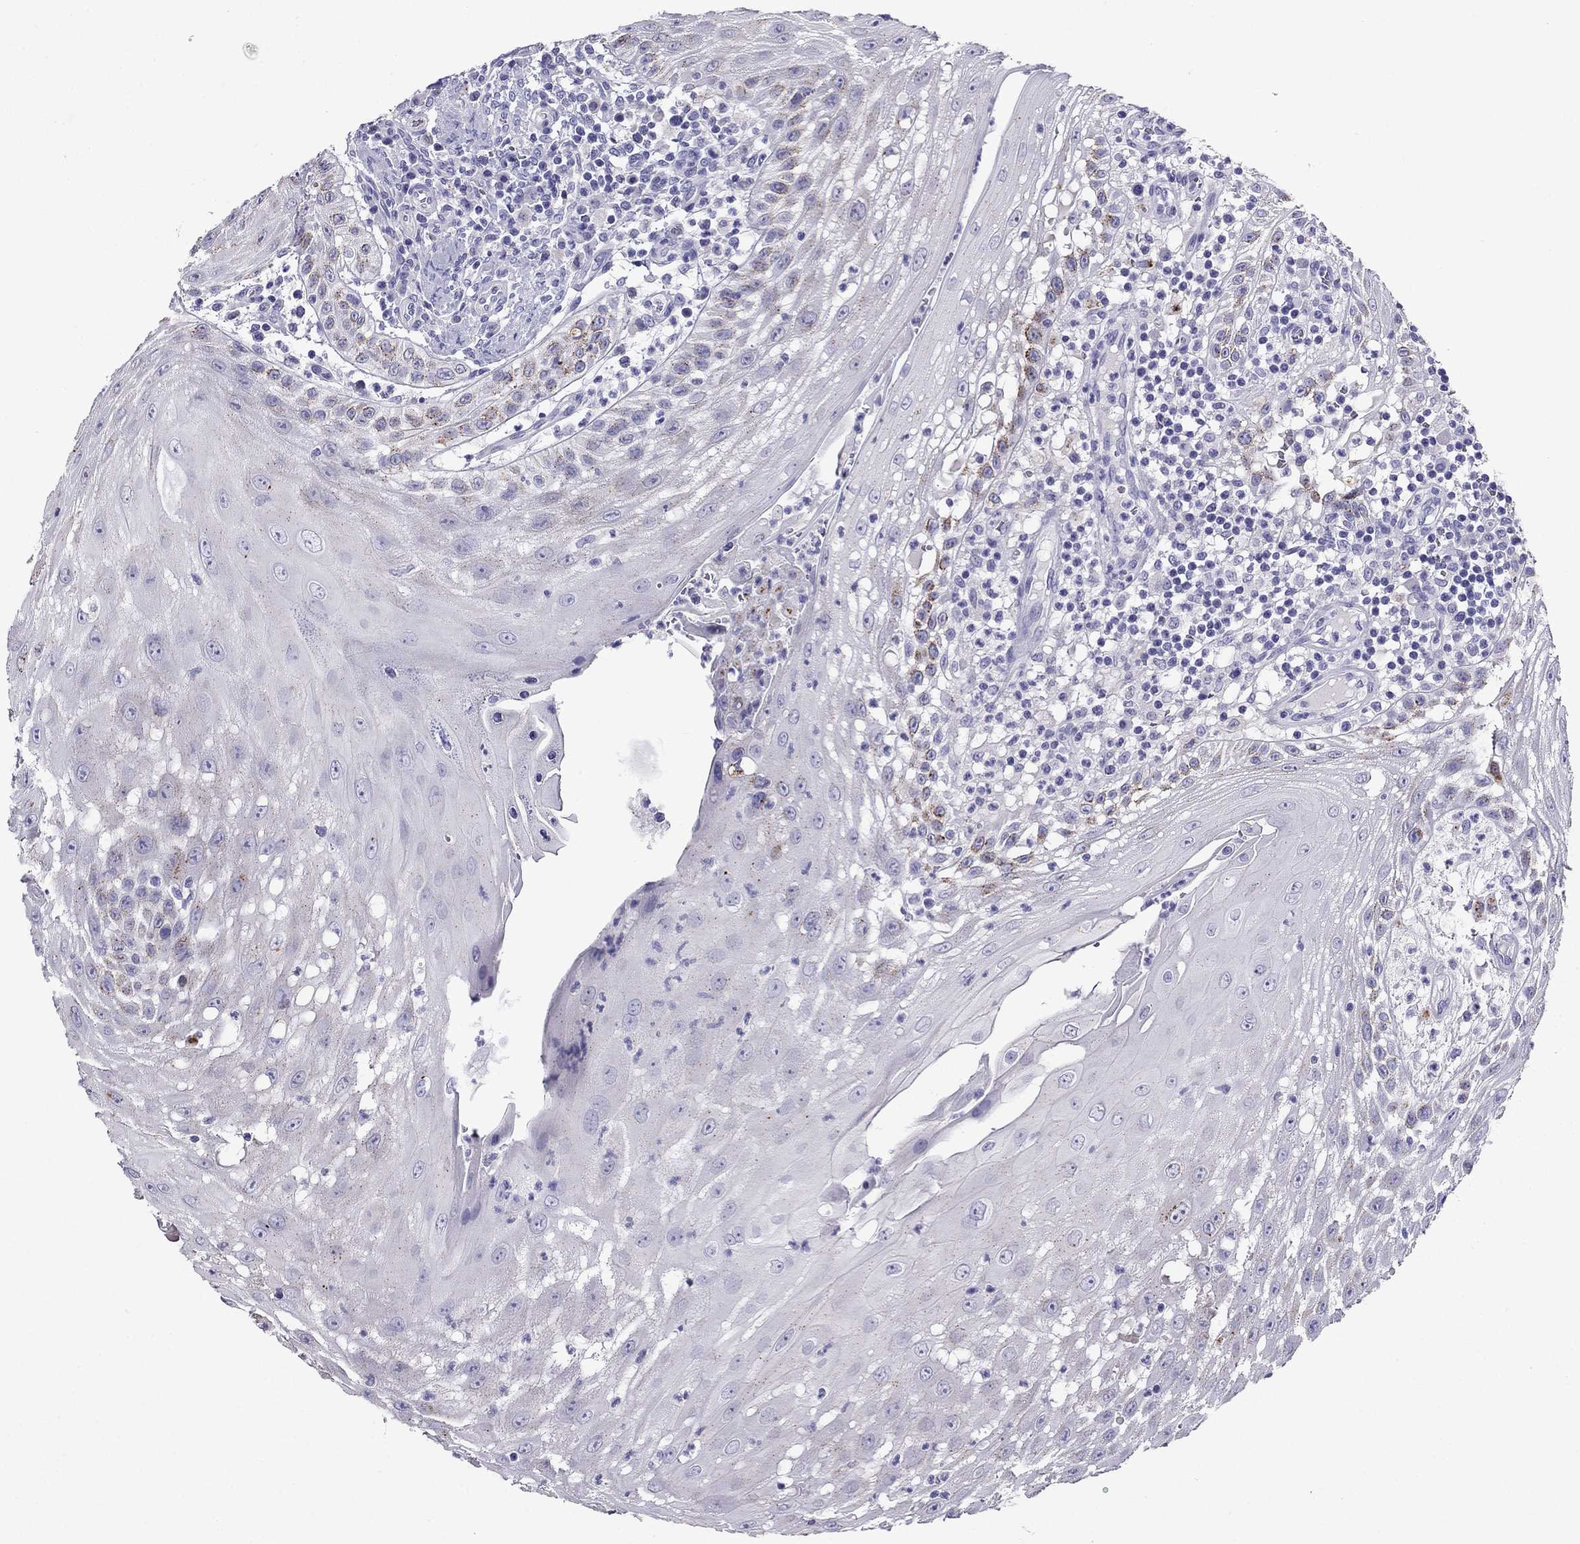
{"staining": {"intensity": "weak", "quantity": "<25%", "location": "cytoplasmic/membranous"}, "tissue": "head and neck cancer", "cell_type": "Tumor cells", "image_type": "cancer", "snomed": [{"axis": "morphology", "description": "Squamous cell carcinoma, NOS"}, {"axis": "topography", "description": "Oral tissue"}, {"axis": "topography", "description": "Head-Neck"}], "caption": "Immunohistochemical staining of human squamous cell carcinoma (head and neck) exhibits no significant staining in tumor cells.", "gene": "PTH", "patient": {"sex": "male", "age": 58}}